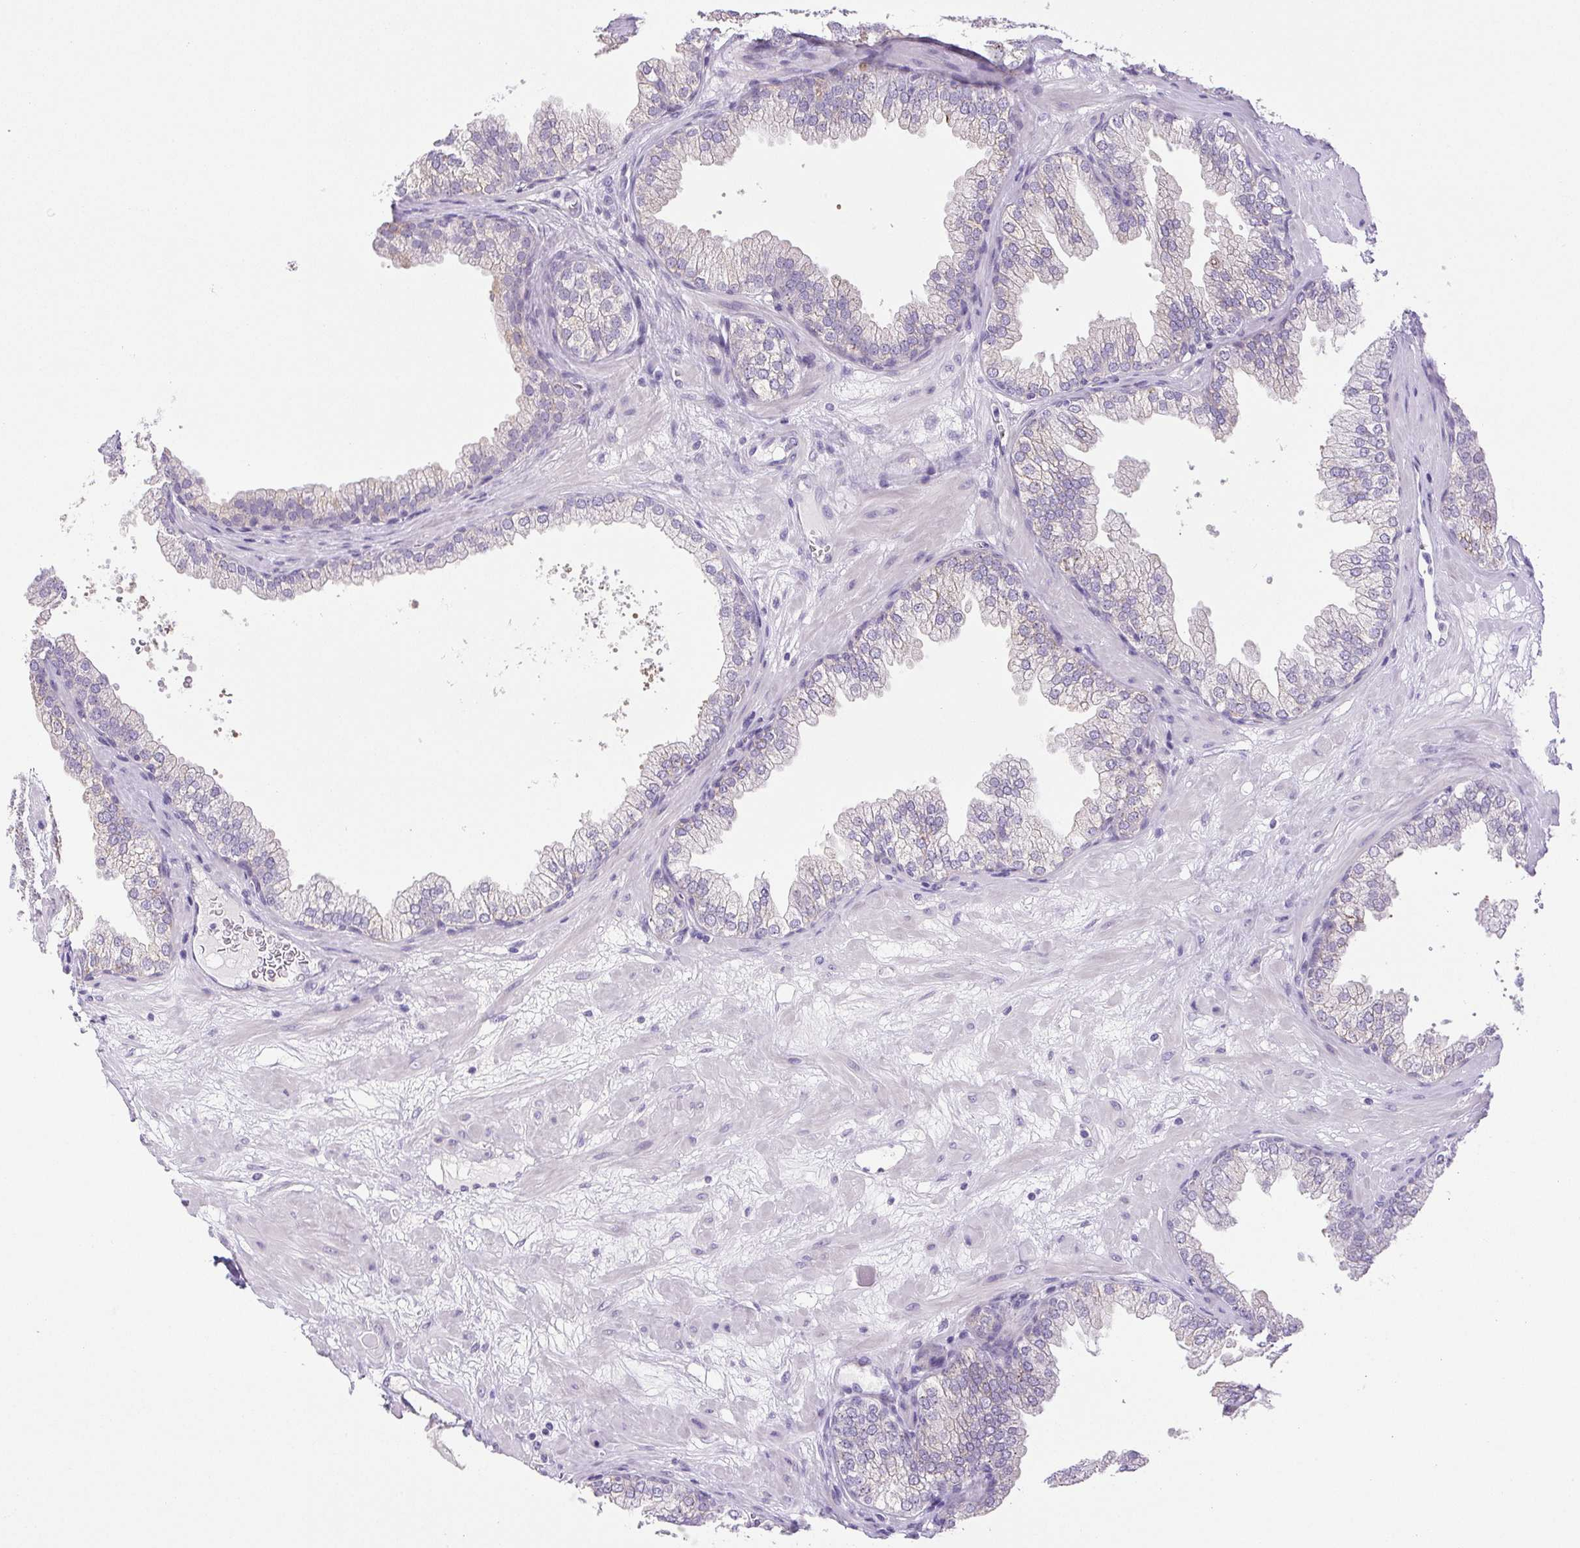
{"staining": {"intensity": "negative", "quantity": "none", "location": "none"}, "tissue": "prostate", "cell_type": "Glandular cells", "image_type": "normal", "snomed": [{"axis": "morphology", "description": "Normal tissue, NOS"}, {"axis": "topography", "description": "Prostate"}], "caption": "Prostate stained for a protein using IHC reveals no staining glandular cells.", "gene": "PAPPA2", "patient": {"sex": "male", "age": 37}}